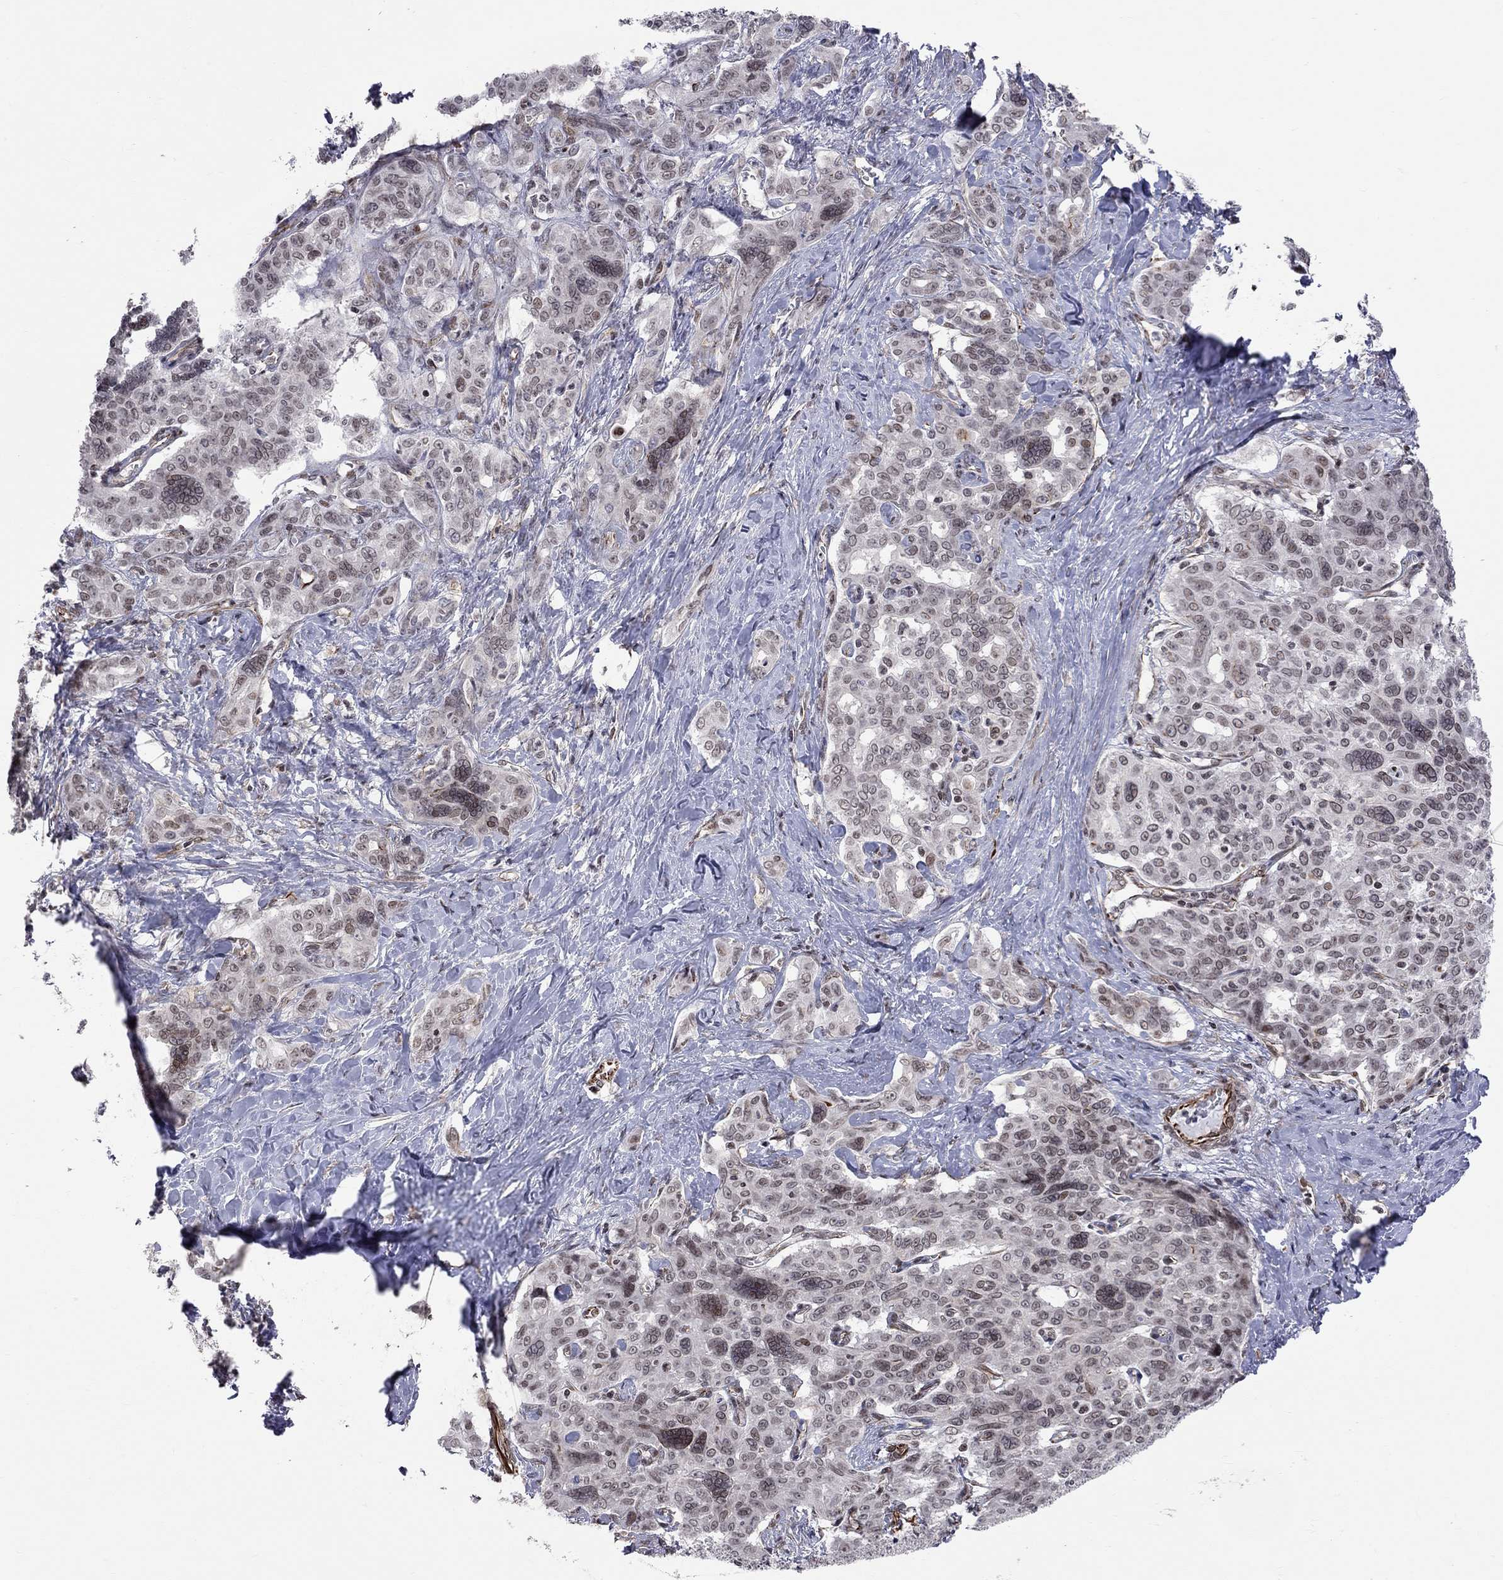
{"staining": {"intensity": "negative", "quantity": "none", "location": "none"}, "tissue": "liver cancer", "cell_type": "Tumor cells", "image_type": "cancer", "snomed": [{"axis": "morphology", "description": "Cholangiocarcinoma"}, {"axis": "topography", "description": "Liver"}], "caption": "There is no significant positivity in tumor cells of liver cancer.", "gene": "MTNR1B", "patient": {"sex": "female", "age": 47}}